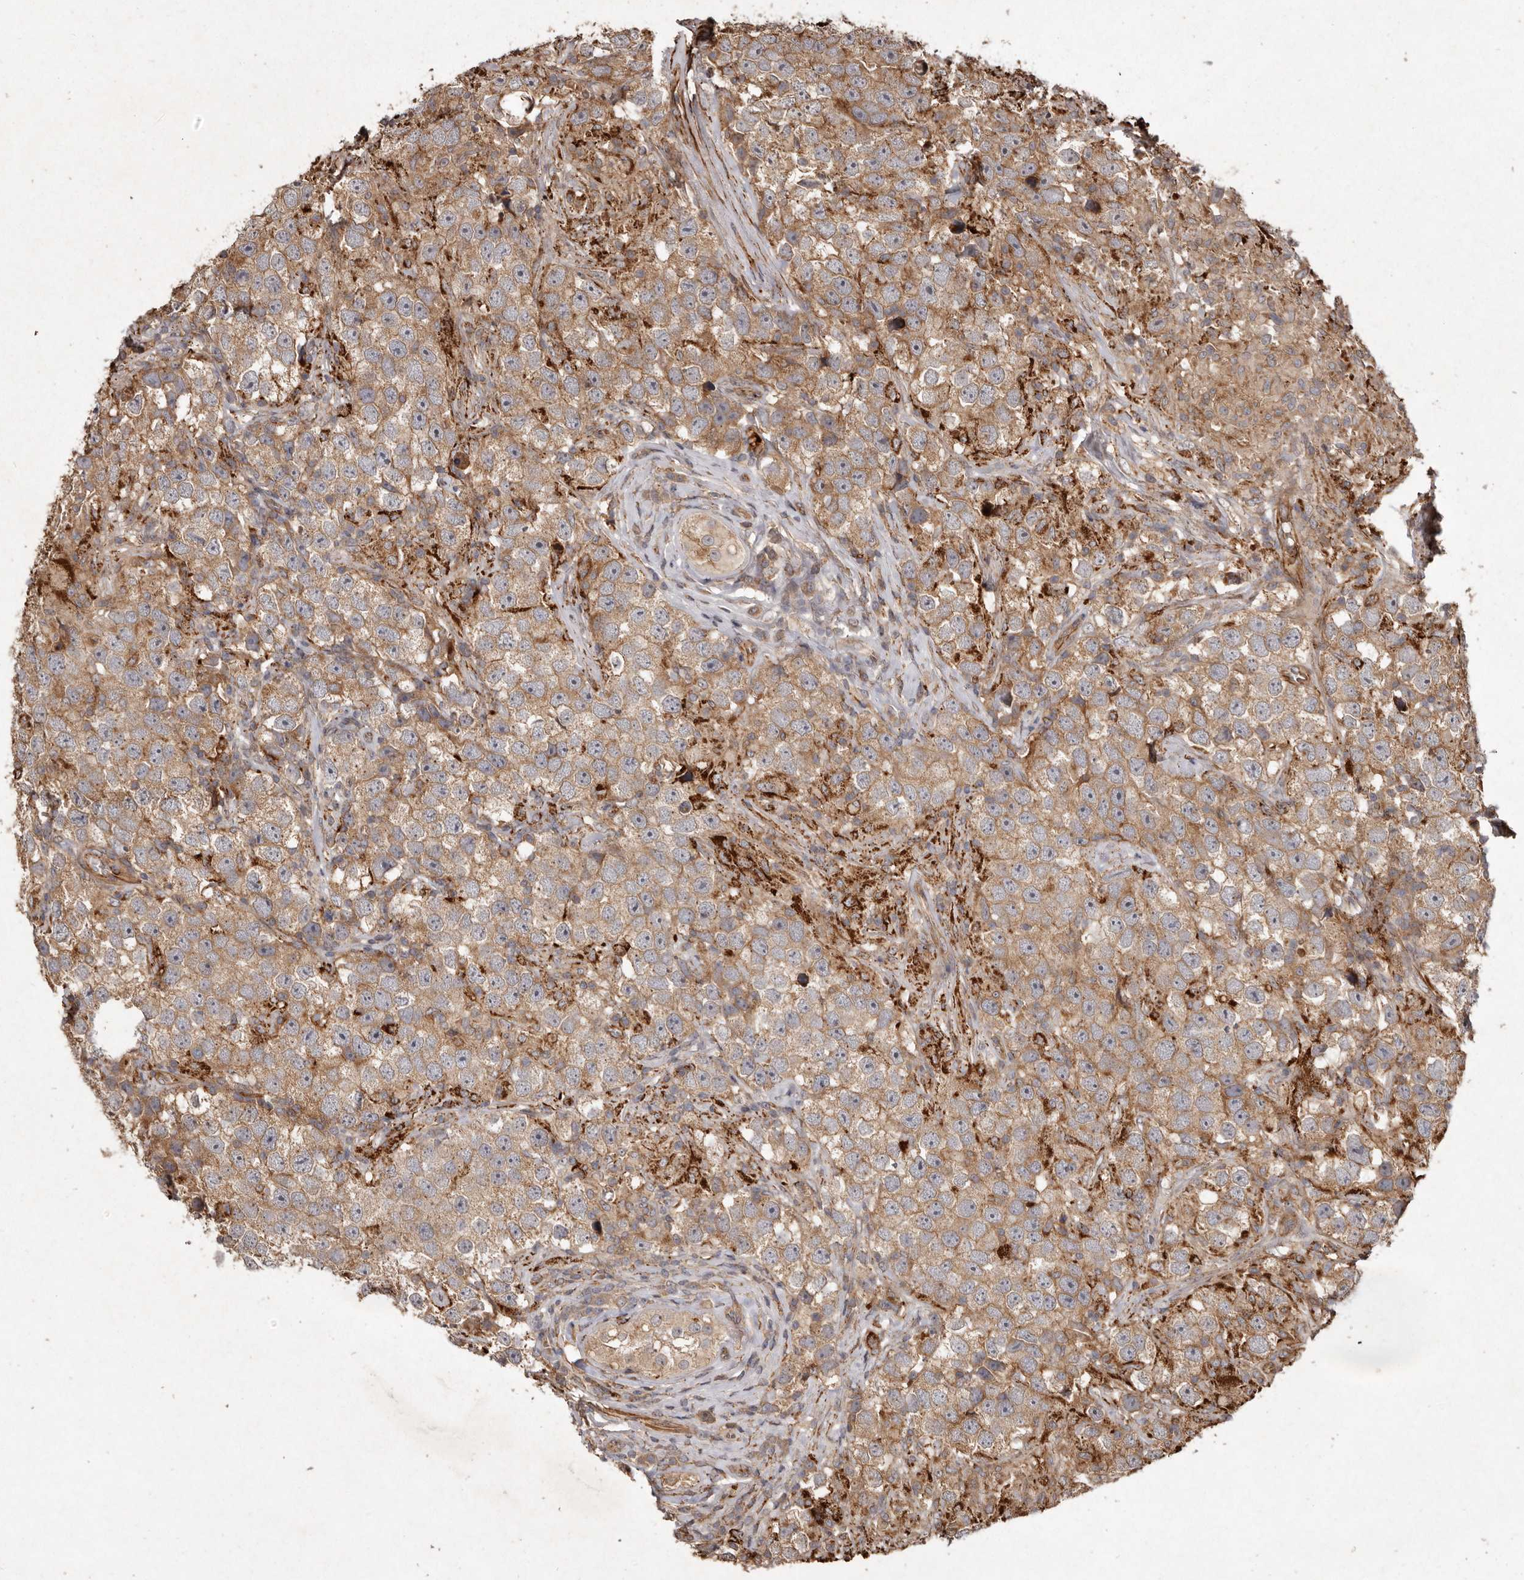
{"staining": {"intensity": "moderate", "quantity": ">75%", "location": "cytoplasmic/membranous"}, "tissue": "testis cancer", "cell_type": "Tumor cells", "image_type": "cancer", "snomed": [{"axis": "morphology", "description": "Seminoma, NOS"}, {"axis": "topography", "description": "Testis"}], "caption": "This histopathology image reveals immunohistochemistry (IHC) staining of human testis seminoma, with medium moderate cytoplasmic/membranous positivity in approximately >75% of tumor cells.", "gene": "SEMA3A", "patient": {"sex": "male", "age": 49}}